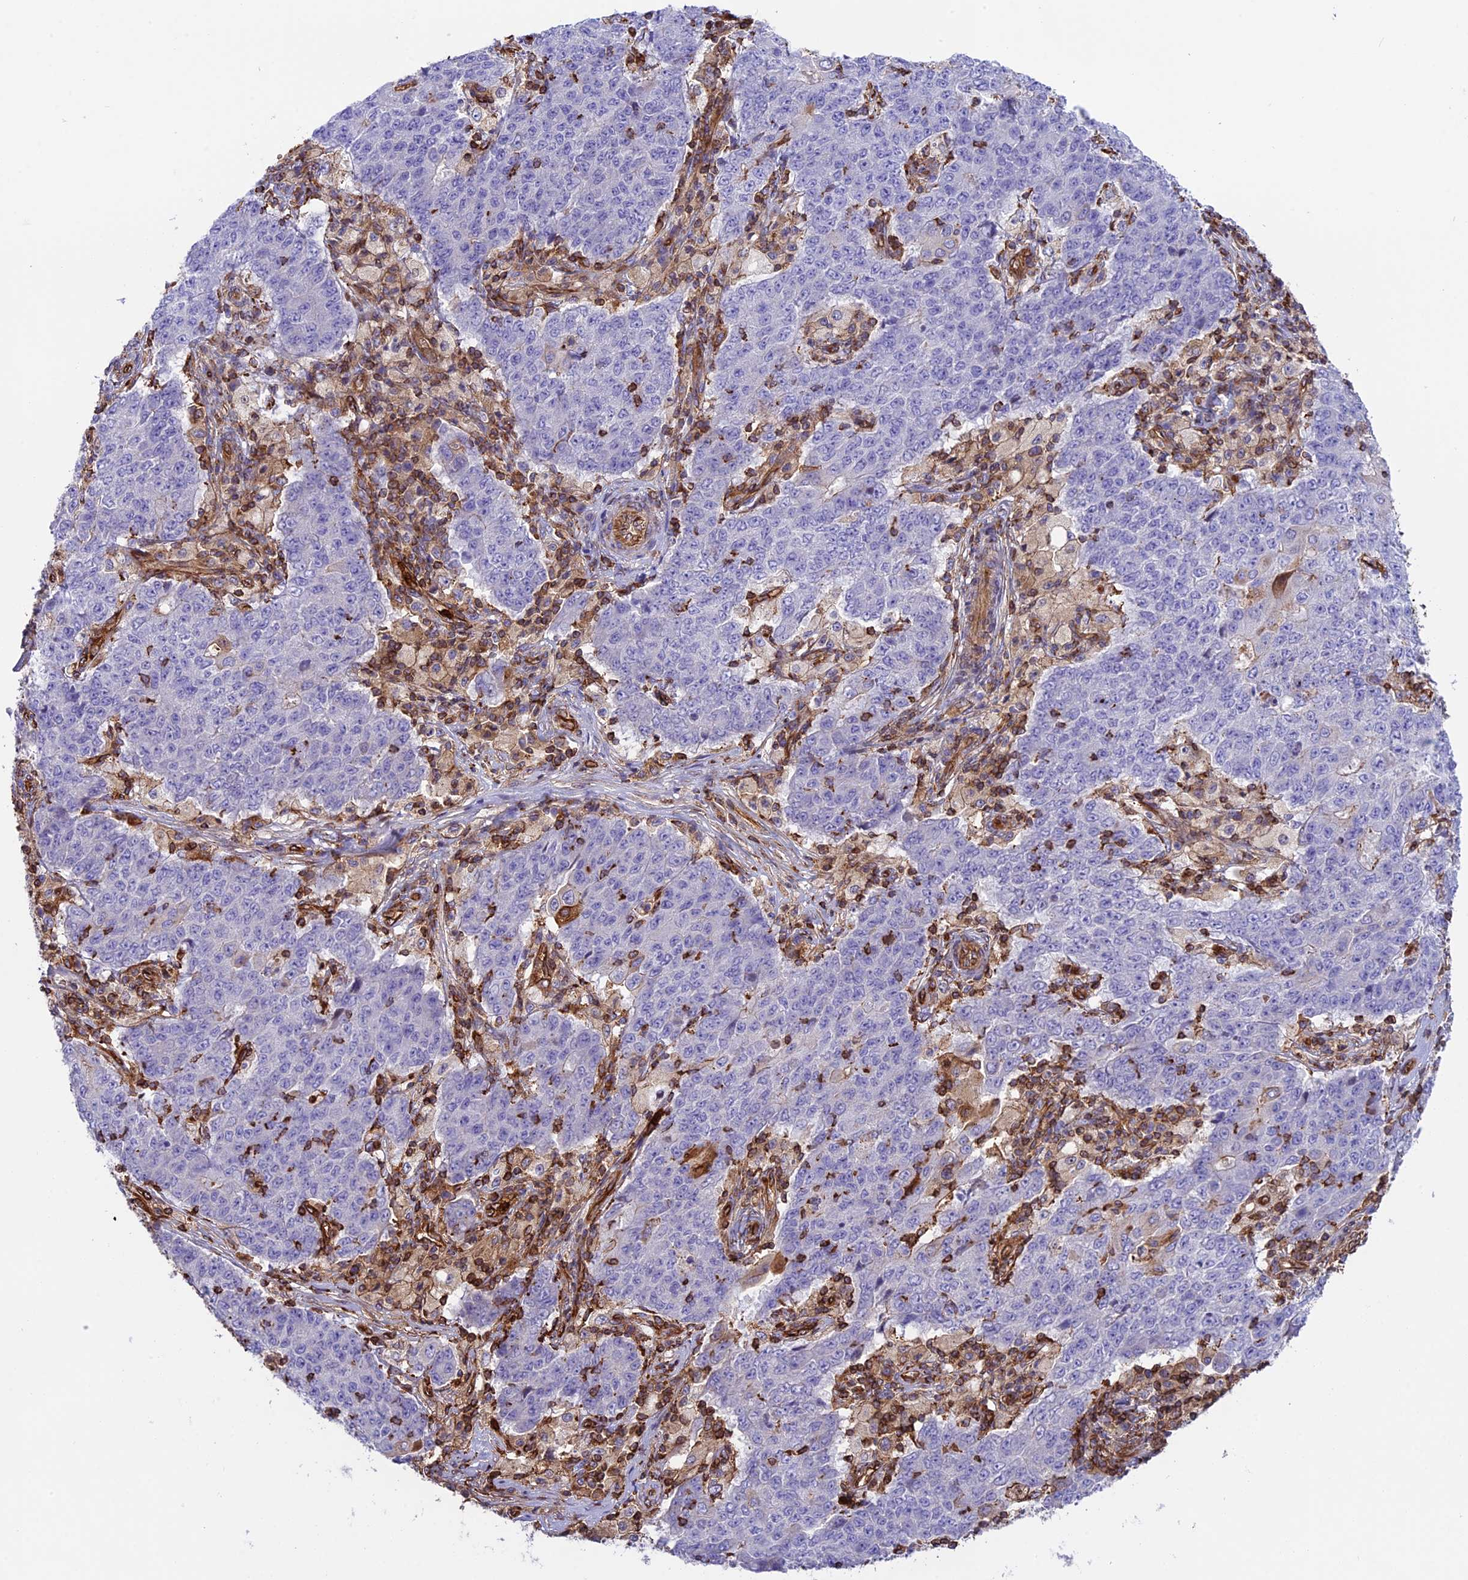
{"staining": {"intensity": "negative", "quantity": "none", "location": "none"}, "tissue": "ovarian cancer", "cell_type": "Tumor cells", "image_type": "cancer", "snomed": [{"axis": "morphology", "description": "Carcinoma, endometroid"}, {"axis": "topography", "description": "Ovary"}], "caption": "Micrograph shows no significant protein expression in tumor cells of ovarian cancer.", "gene": "CD99L2", "patient": {"sex": "female", "age": 42}}